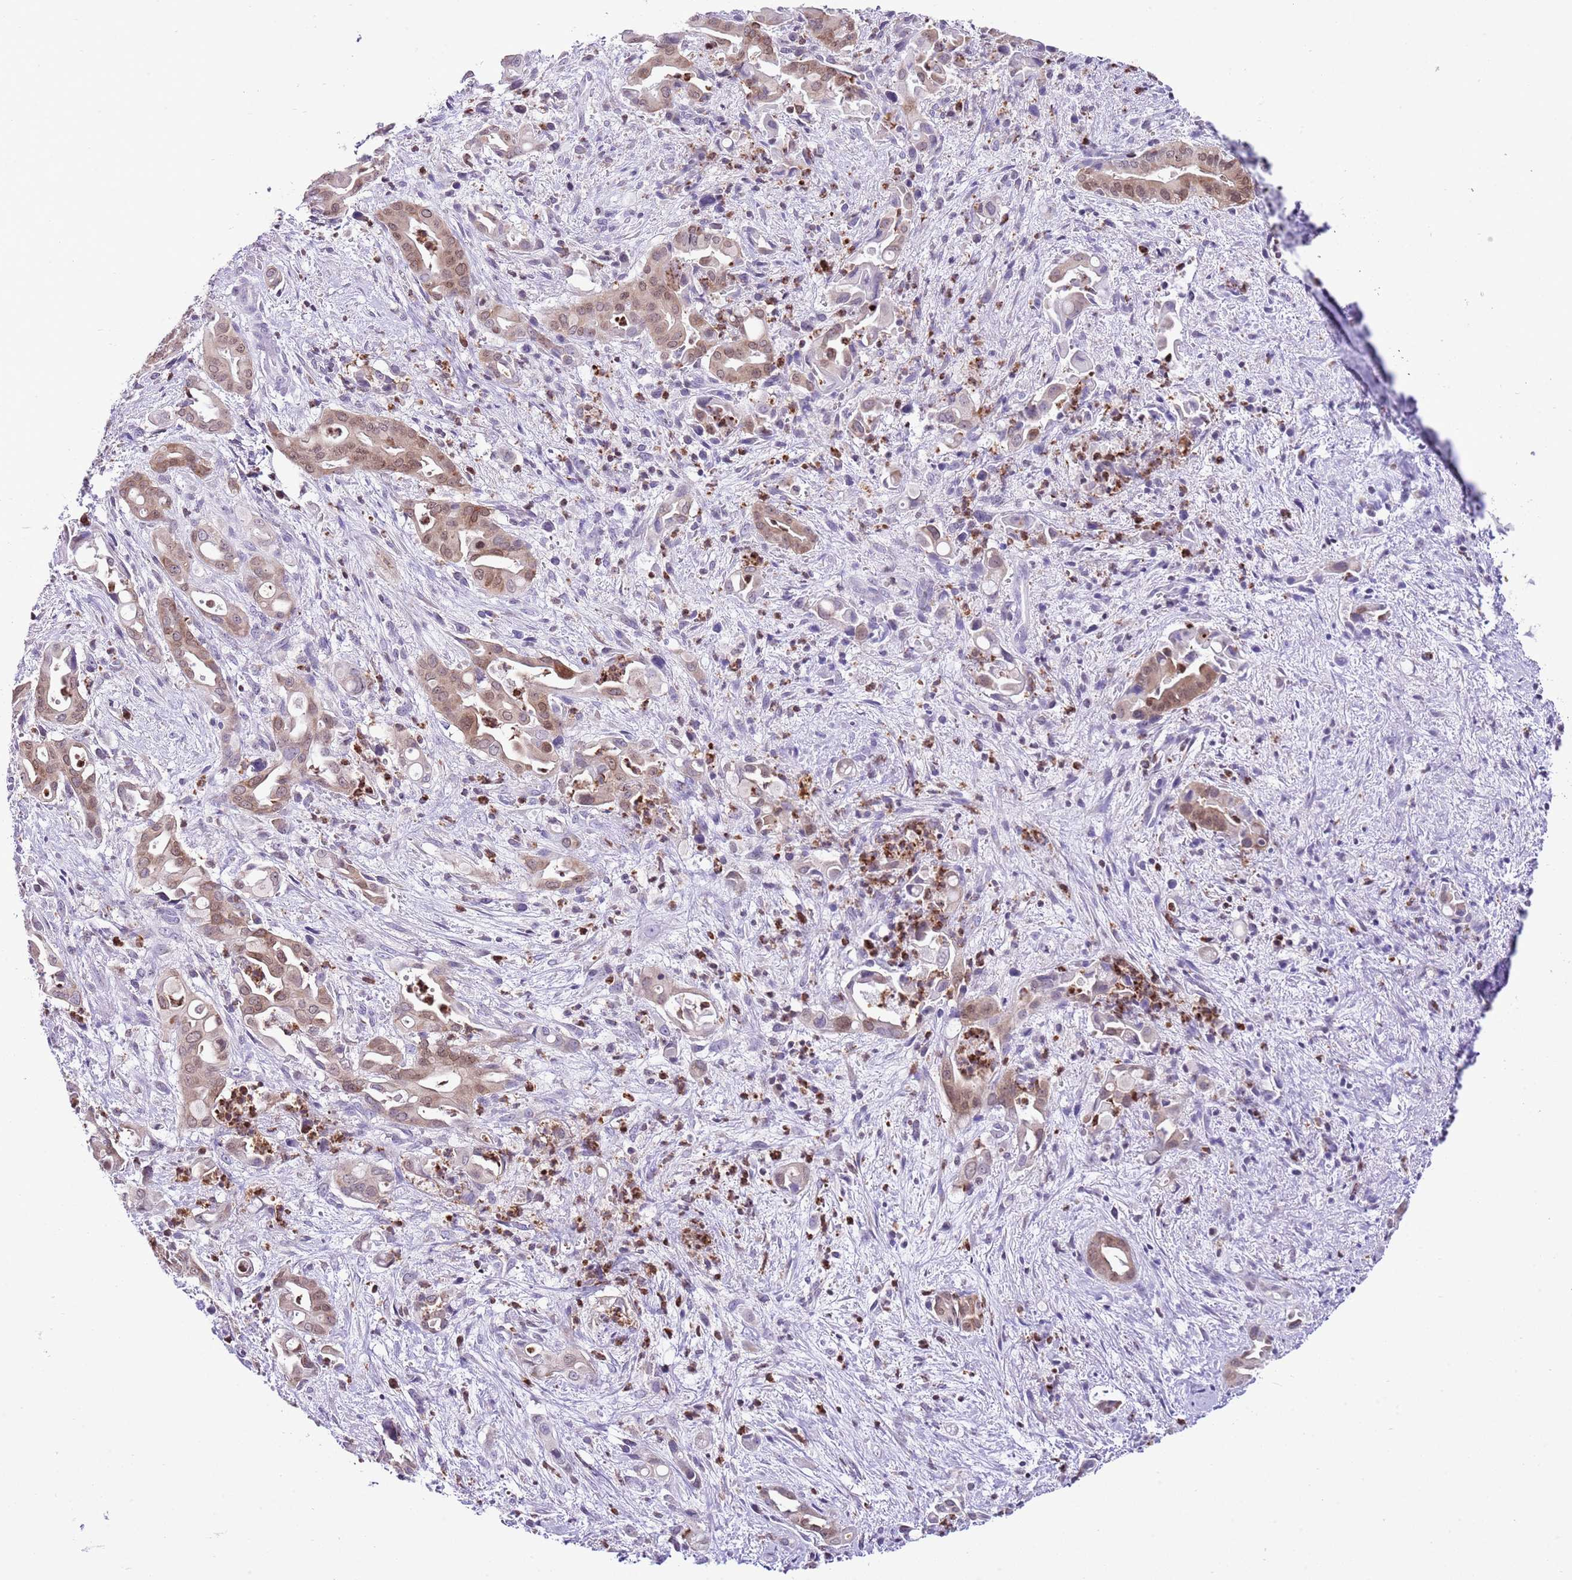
{"staining": {"intensity": "moderate", "quantity": ">75%", "location": "nuclear"}, "tissue": "liver cancer", "cell_type": "Tumor cells", "image_type": "cancer", "snomed": [{"axis": "morphology", "description": "Cholangiocarcinoma"}, {"axis": "topography", "description": "Liver"}], "caption": "The micrograph demonstrates staining of cholangiocarcinoma (liver), revealing moderate nuclear protein staining (brown color) within tumor cells.", "gene": "PRR15", "patient": {"sex": "female", "age": 68}}